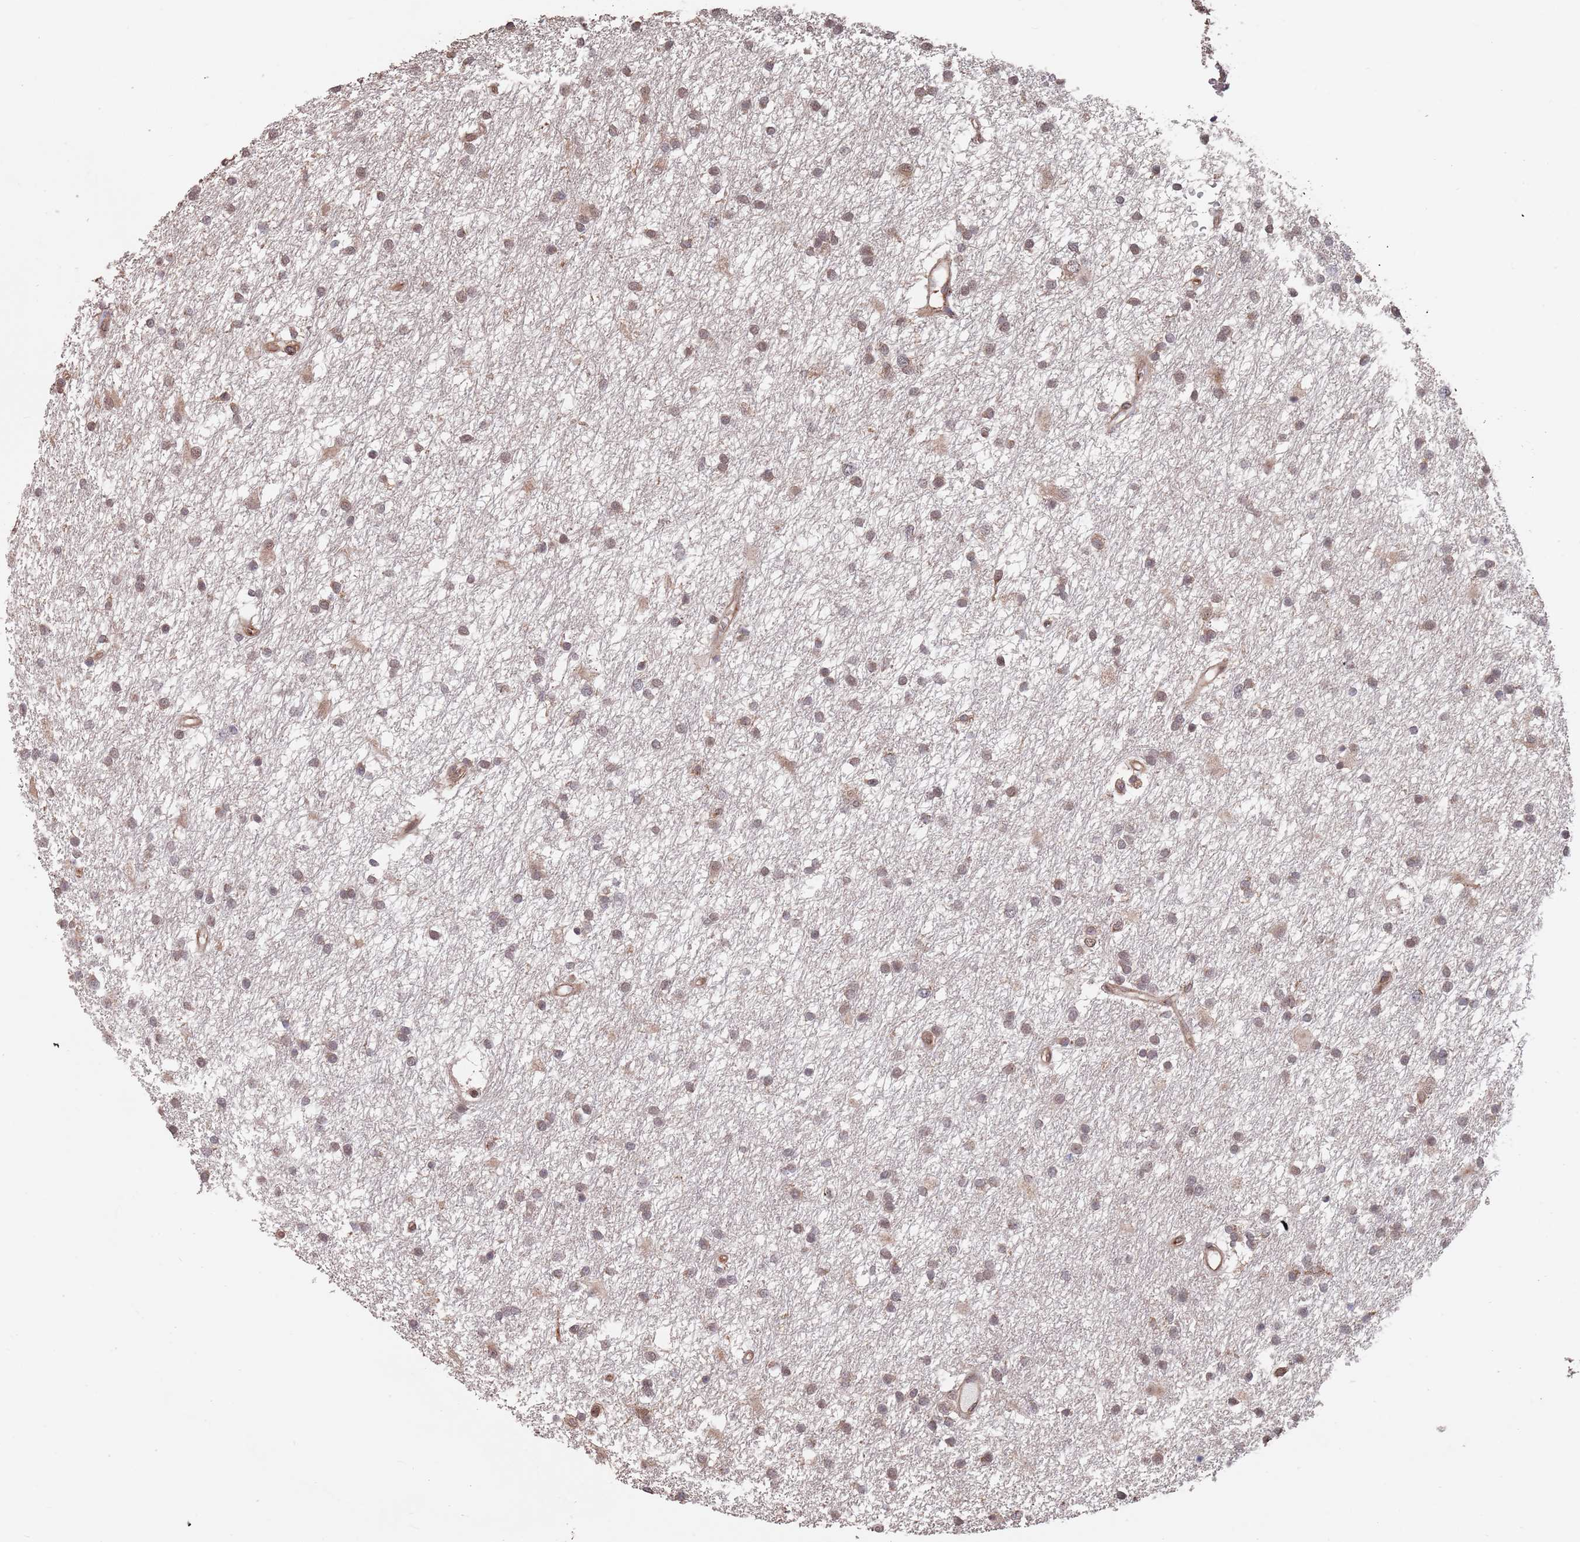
{"staining": {"intensity": "weak", "quantity": ">75%", "location": "cytoplasmic/membranous"}, "tissue": "glioma", "cell_type": "Tumor cells", "image_type": "cancer", "snomed": [{"axis": "morphology", "description": "Glioma, malignant, High grade"}, {"axis": "topography", "description": "Brain"}], "caption": "This photomicrograph shows IHC staining of human malignant glioma (high-grade), with low weak cytoplasmic/membranous expression in about >75% of tumor cells.", "gene": "UNC45A", "patient": {"sex": "male", "age": 77}}